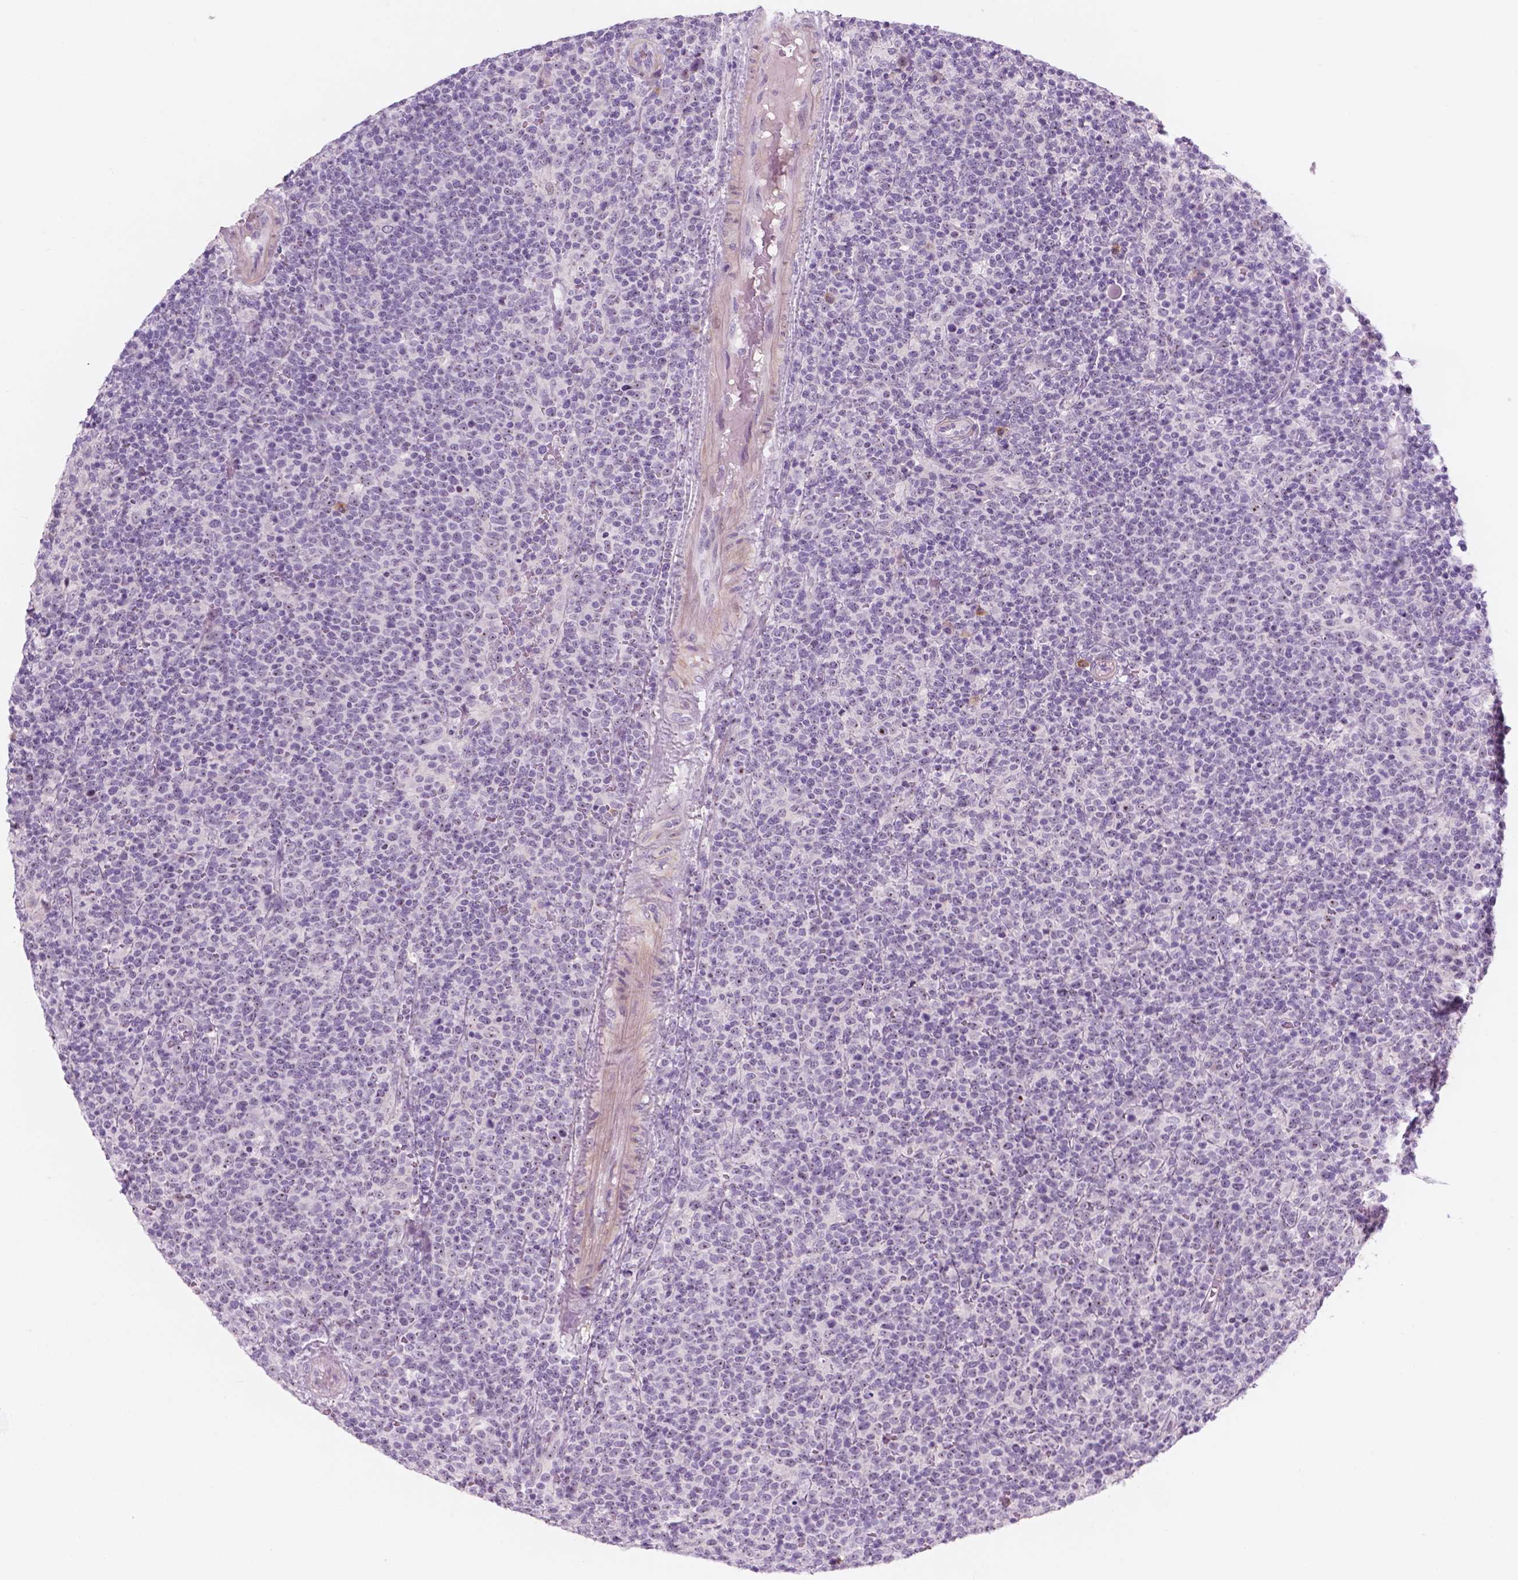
{"staining": {"intensity": "negative", "quantity": "none", "location": "none"}, "tissue": "lymphoma", "cell_type": "Tumor cells", "image_type": "cancer", "snomed": [{"axis": "morphology", "description": "Malignant lymphoma, non-Hodgkin's type, High grade"}, {"axis": "topography", "description": "Lymph node"}], "caption": "Immunohistochemistry (IHC) of lymphoma displays no staining in tumor cells. Nuclei are stained in blue.", "gene": "ZNF853", "patient": {"sex": "male", "age": 61}}